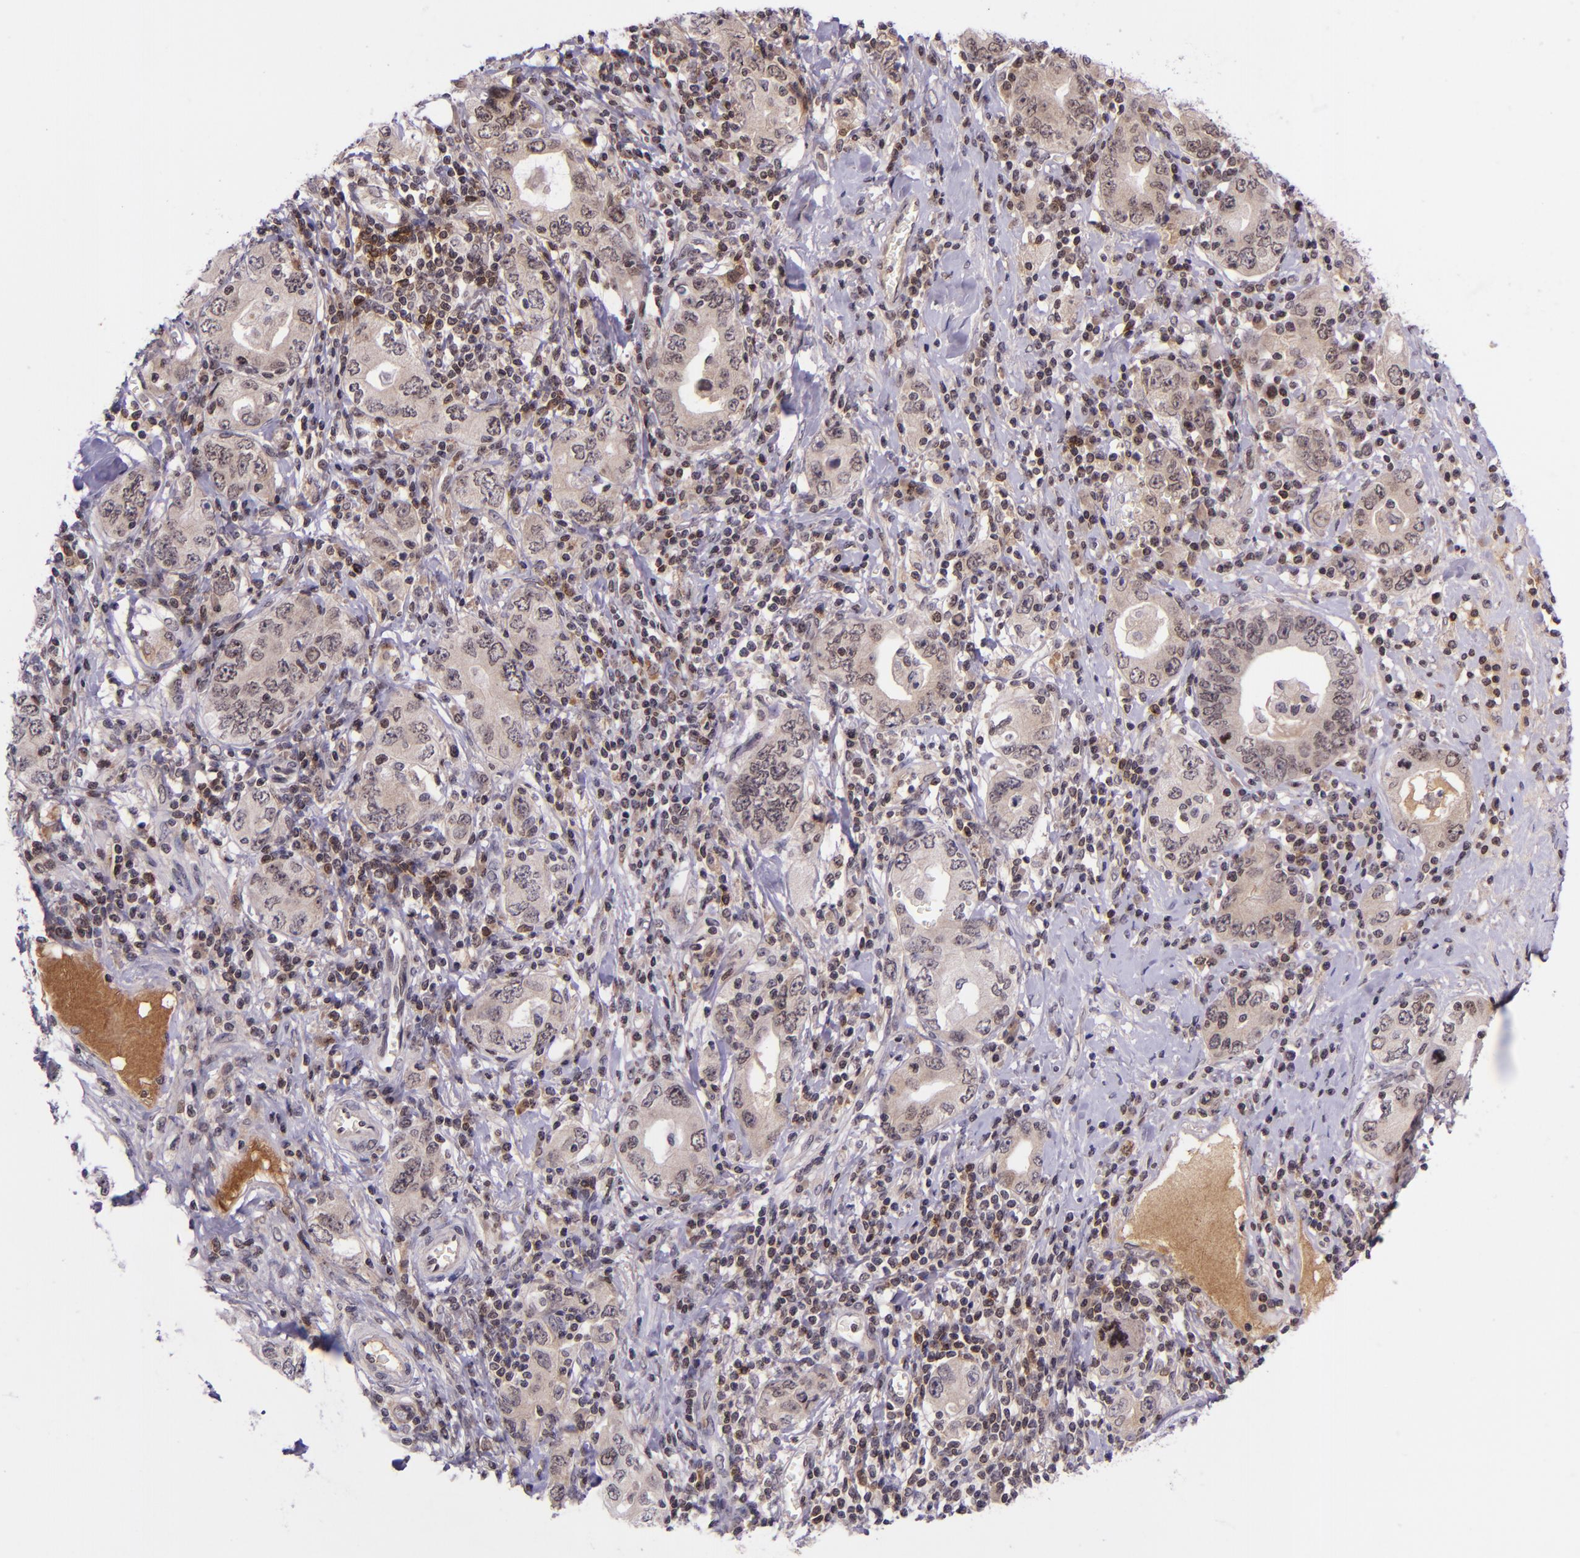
{"staining": {"intensity": "weak", "quantity": "25%-75%", "location": "cytoplasmic/membranous"}, "tissue": "stomach cancer", "cell_type": "Tumor cells", "image_type": "cancer", "snomed": [{"axis": "morphology", "description": "Adenocarcinoma, NOS"}, {"axis": "topography", "description": "Stomach, lower"}], "caption": "Immunohistochemical staining of adenocarcinoma (stomach) reveals low levels of weak cytoplasmic/membranous positivity in approximately 25%-75% of tumor cells. (DAB (3,3'-diaminobenzidine) IHC, brown staining for protein, blue staining for nuclei).", "gene": "SELL", "patient": {"sex": "female", "age": 93}}